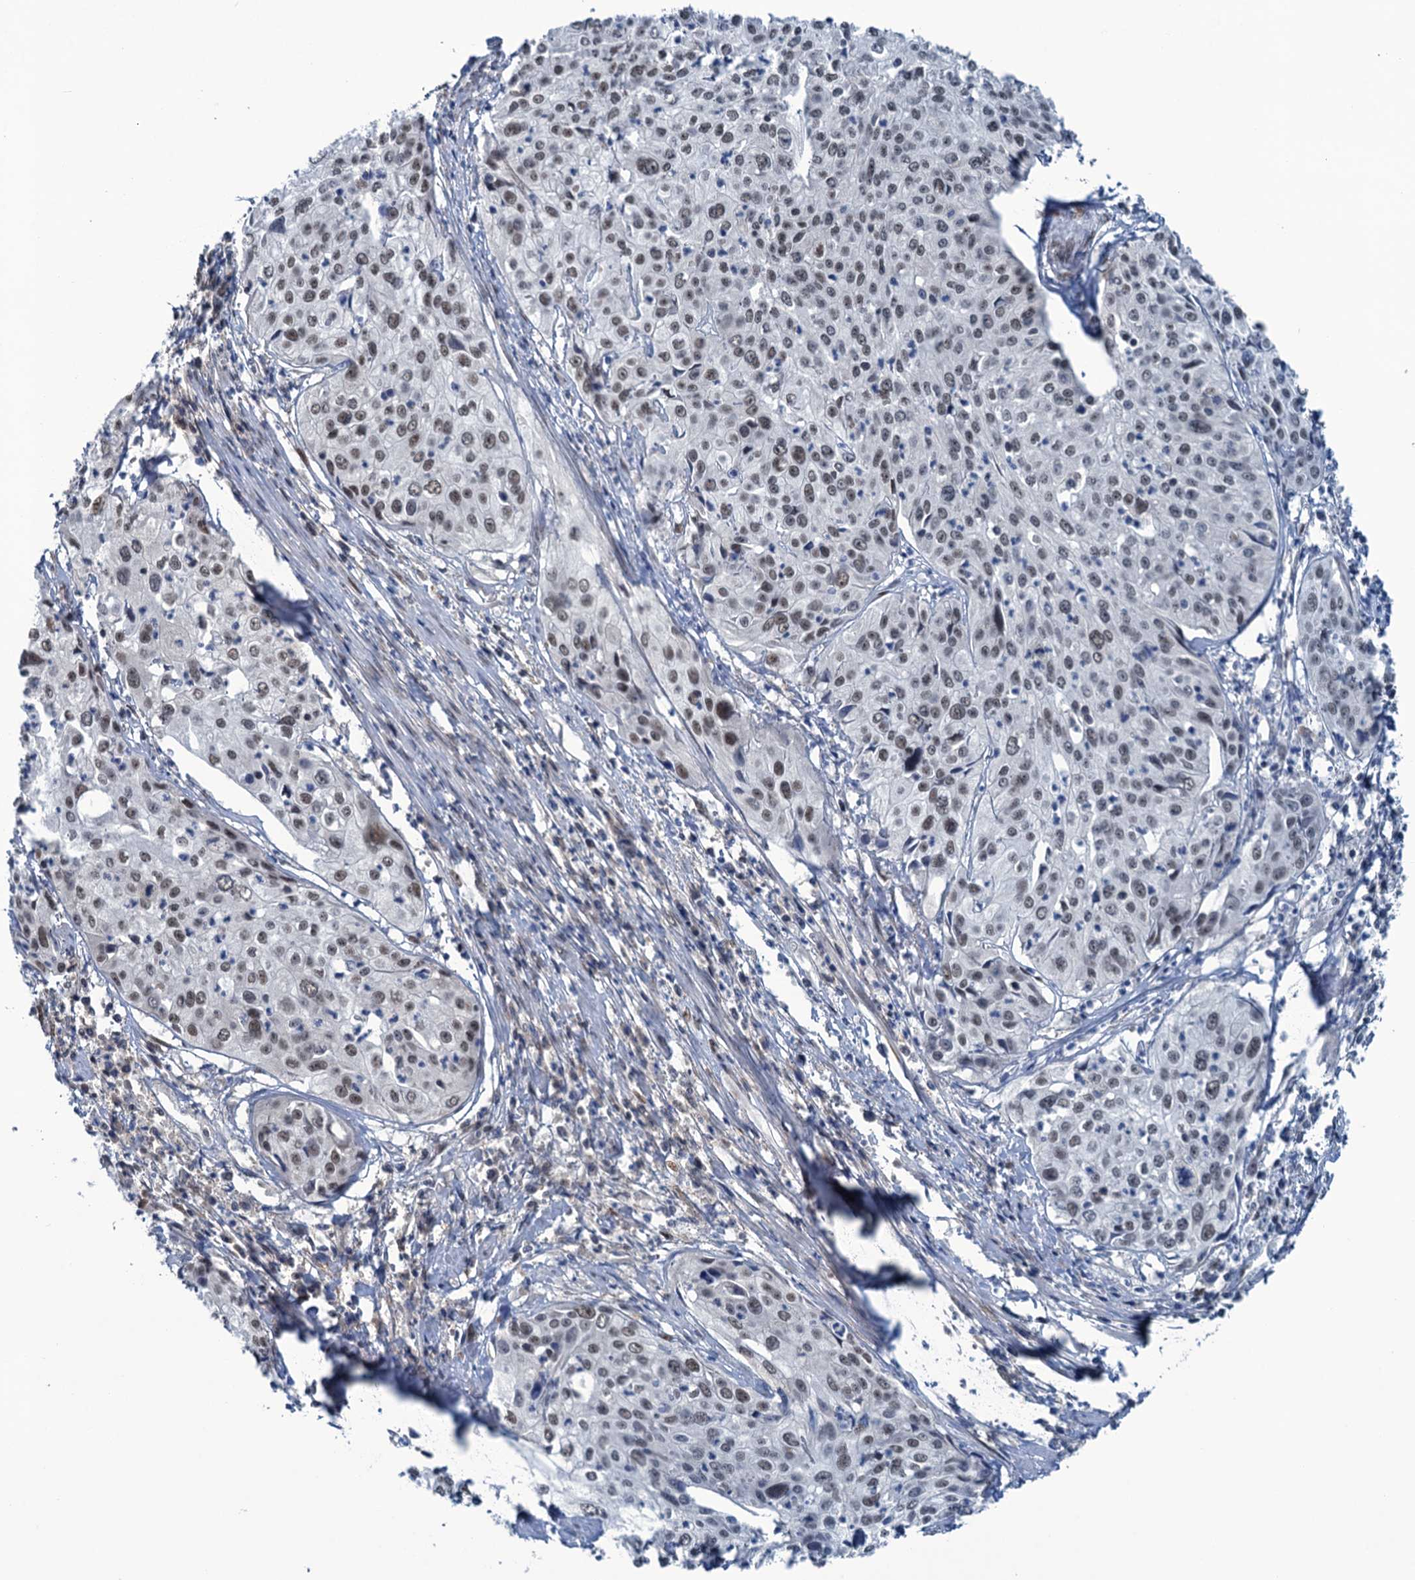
{"staining": {"intensity": "moderate", "quantity": ">75%", "location": "nuclear"}, "tissue": "cervical cancer", "cell_type": "Tumor cells", "image_type": "cancer", "snomed": [{"axis": "morphology", "description": "Squamous cell carcinoma, NOS"}, {"axis": "topography", "description": "Cervix"}], "caption": "Cervical squamous cell carcinoma was stained to show a protein in brown. There is medium levels of moderate nuclear expression in about >75% of tumor cells. The staining was performed using DAB (3,3'-diaminobenzidine) to visualize the protein expression in brown, while the nuclei were stained in blue with hematoxylin (Magnification: 20x).", "gene": "SAE1", "patient": {"sex": "female", "age": 31}}